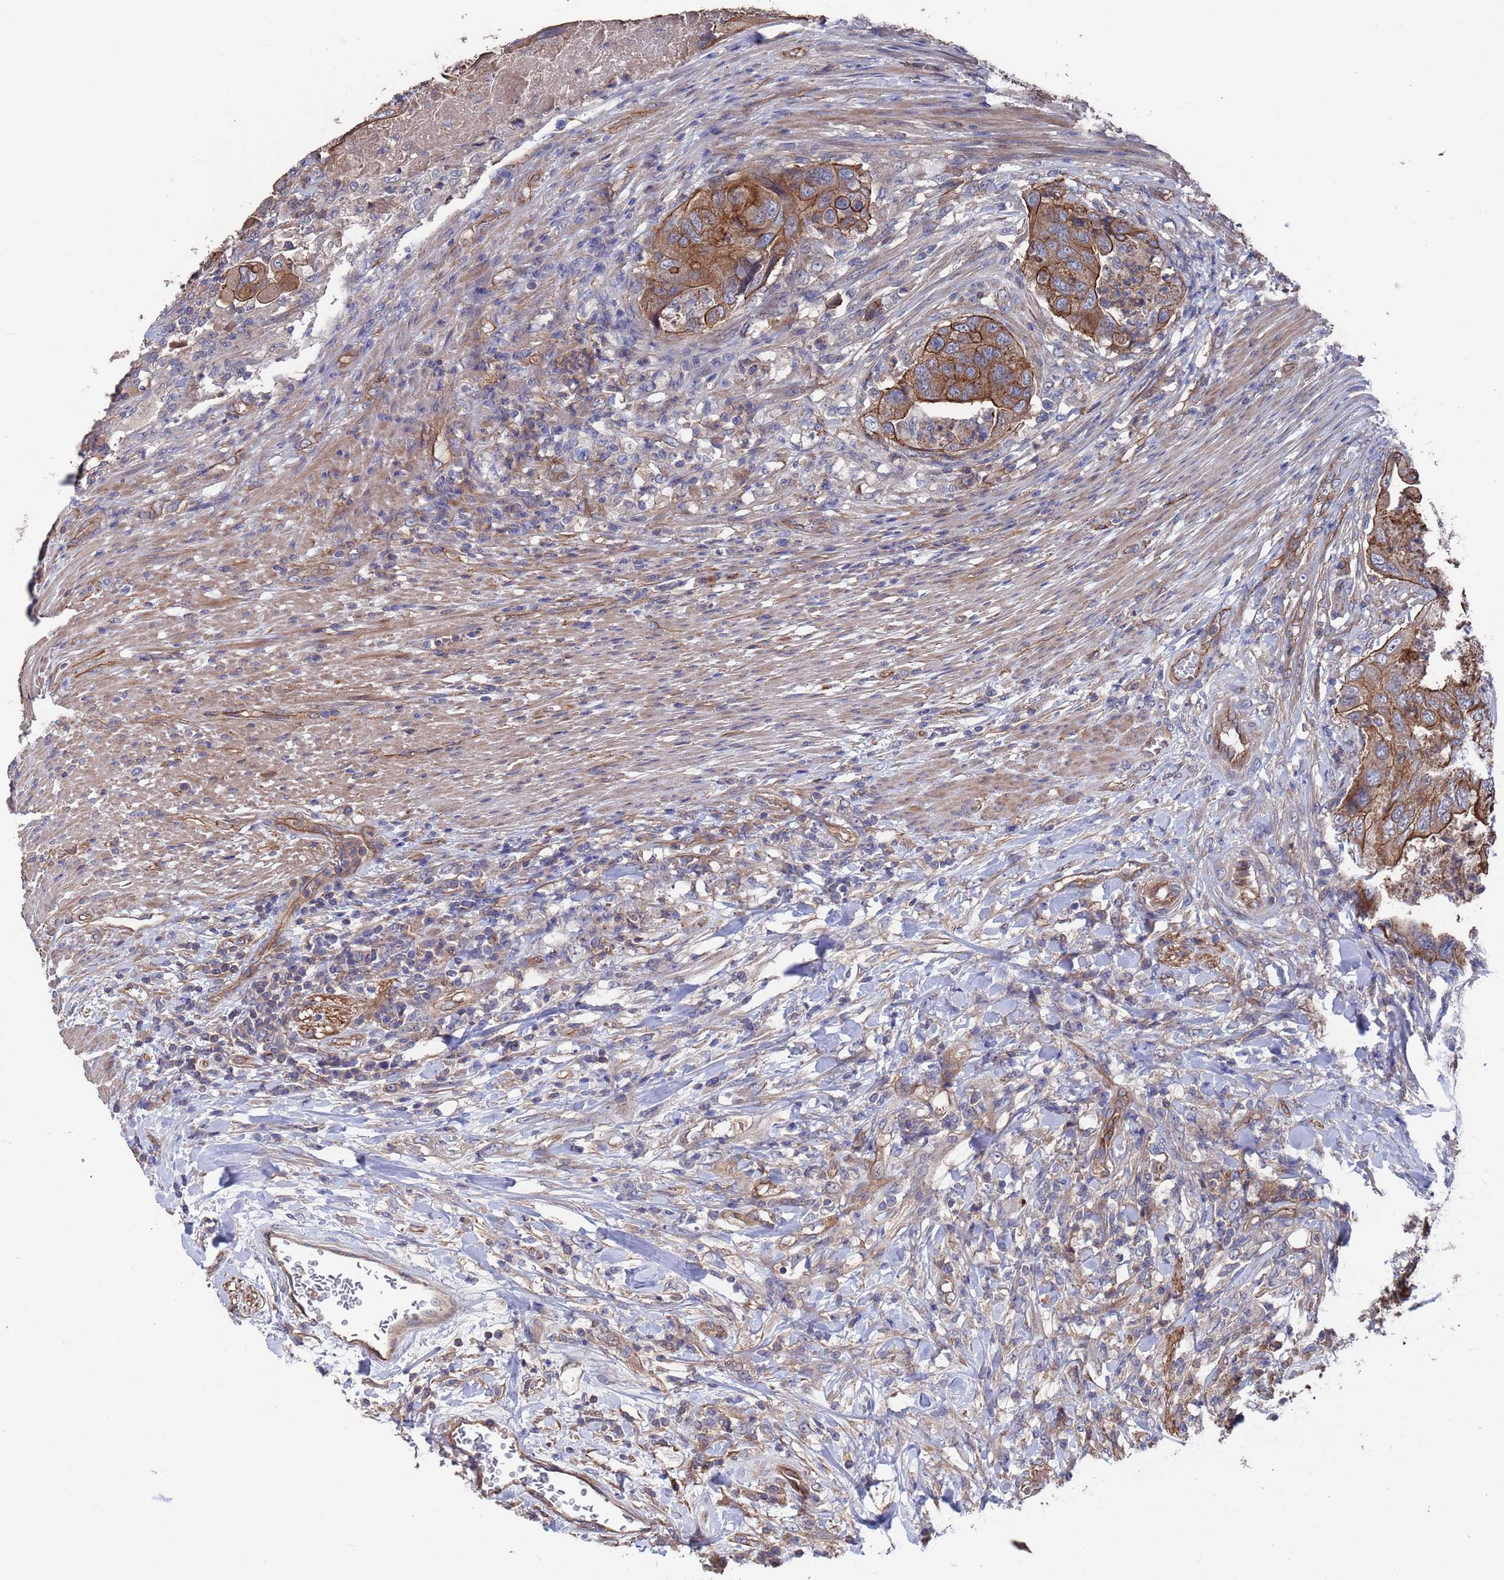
{"staining": {"intensity": "strong", "quantity": ">75%", "location": "cytoplasmic/membranous"}, "tissue": "colorectal cancer", "cell_type": "Tumor cells", "image_type": "cancer", "snomed": [{"axis": "morphology", "description": "Adenocarcinoma, NOS"}, {"axis": "topography", "description": "Rectum"}], "caption": "DAB (3,3'-diaminobenzidine) immunohistochemical staining of human colorectal adenocarcinoma displays strong cytoplasmic/membranous protein expression in about >75% of tumor cells. (Stains: DAB (3,3'-diaminobenzidine) in brown, nuclei in blue, Microscopy: brightfield microscopy at high magnification).", "gene": "NDUFAF6", "patient": {"sex": "male", "age": 63}}